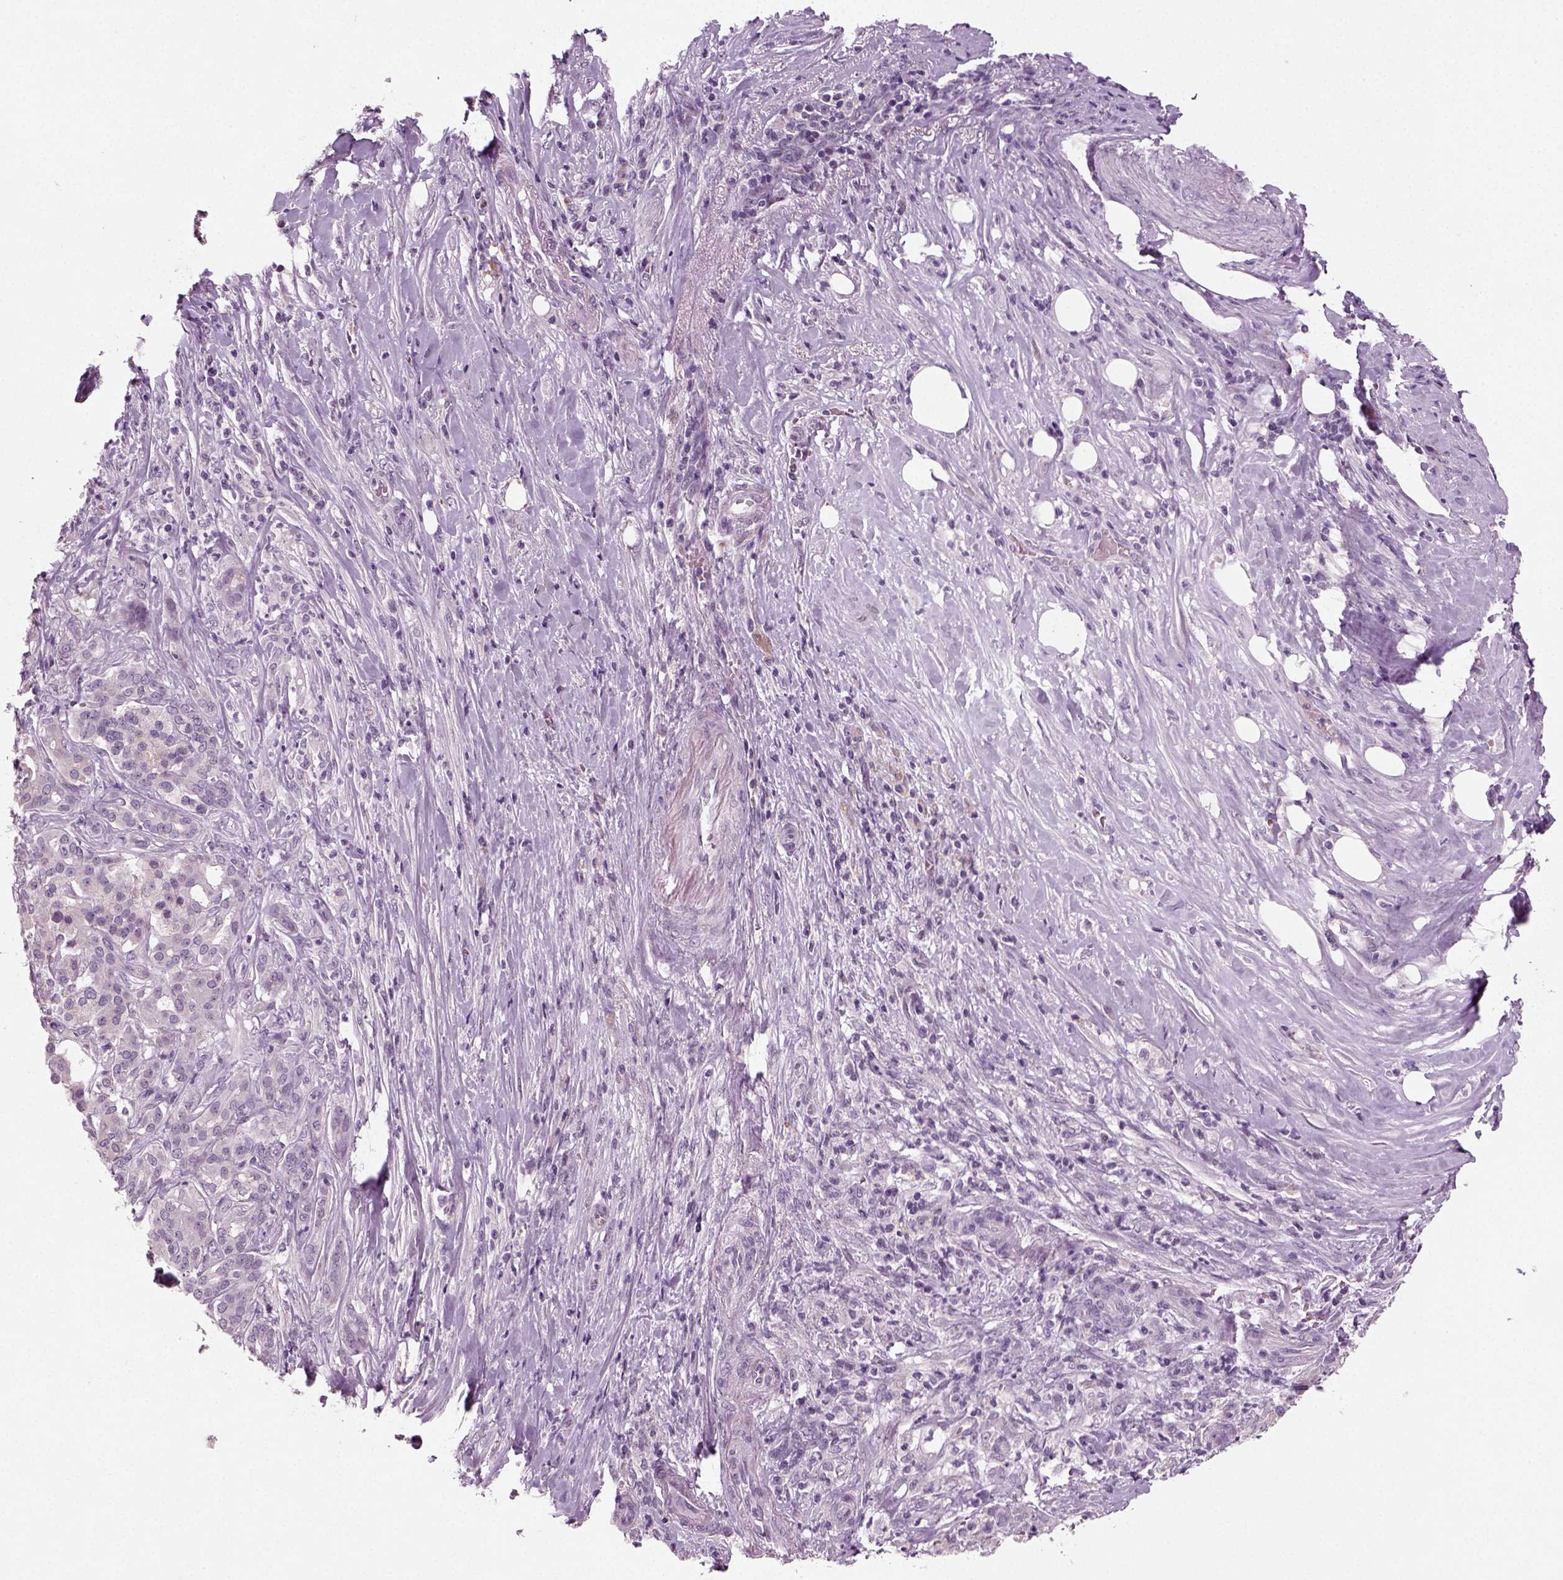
{"staining": {"intensity": "negative", "quantity": "none", "location": "none"}, "tissue": "pancreatic cancer", "cell_type": "Tumor cells", "image_type": "cancer", "snomed": [{"axis": "morphology", "description": "Adenocarcinoma, NOS"}, {"axis": "topography", "description": "Pancreas"}], "caption": "IHC of human pancreatic adenocarcinoma displays no positivity in tumor cells.", "gene": "SYNGAP1", "patient": {"sex": "male", "age": 57}}